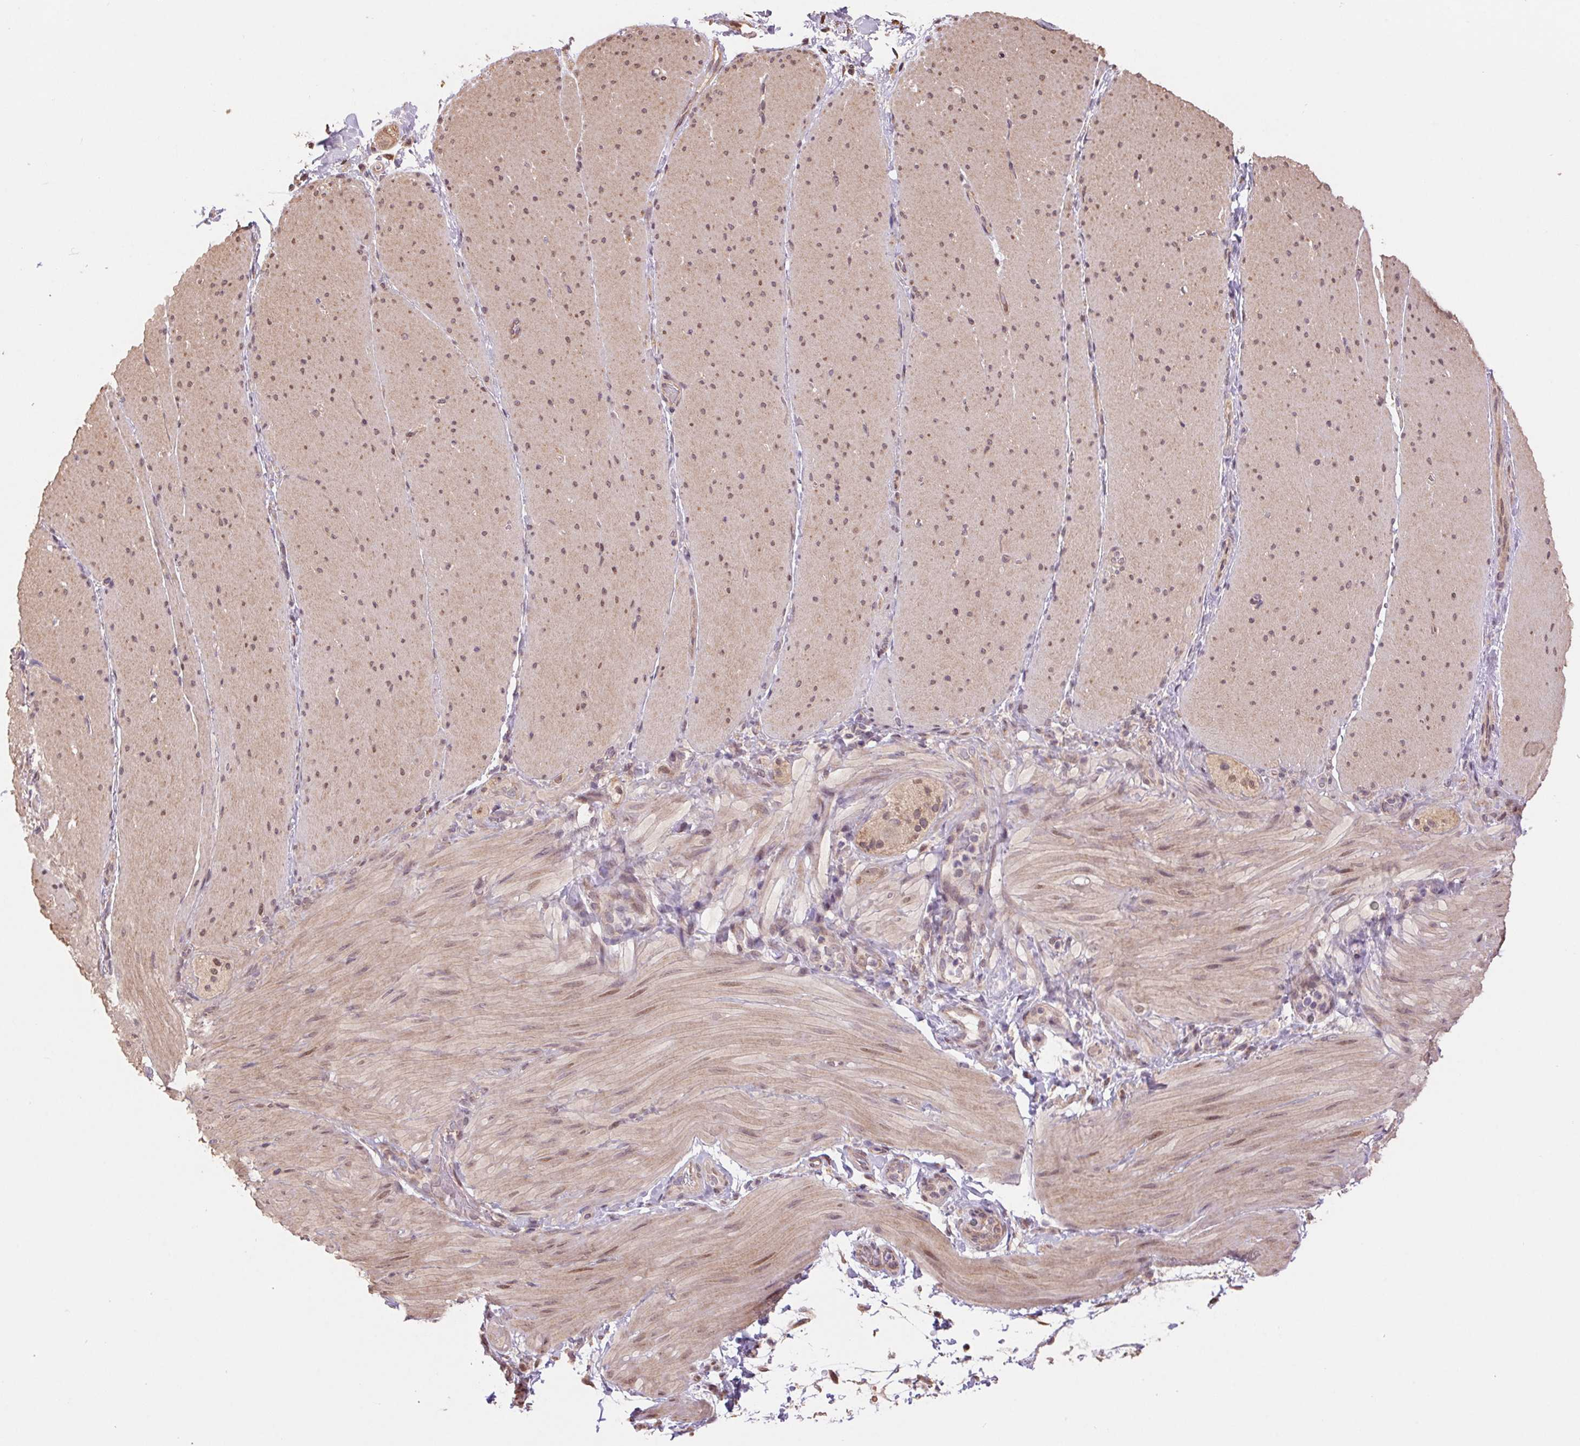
{"staining": {"intensity": "weak", "quantity": ">75%", "location": "cytoplasmic/membranous,nuclear"}, "tissue": "smooth muscle", "cell_type": "Smooth muscle cells", "image_type": "normal", "snomed": [{"axis": "morphology", "description": "Normal tissue, NOS"}, {"axis": "topography", "description": "Smooth muscle"}, {"axis": "topography", "description": "Colon"}], "caption": "Human smooth muscle stained with a protein marker exhibits weak staining in smooth muscle cells.", "gene": "CUTA", "patient": {"sex": "male", "age": 73}}